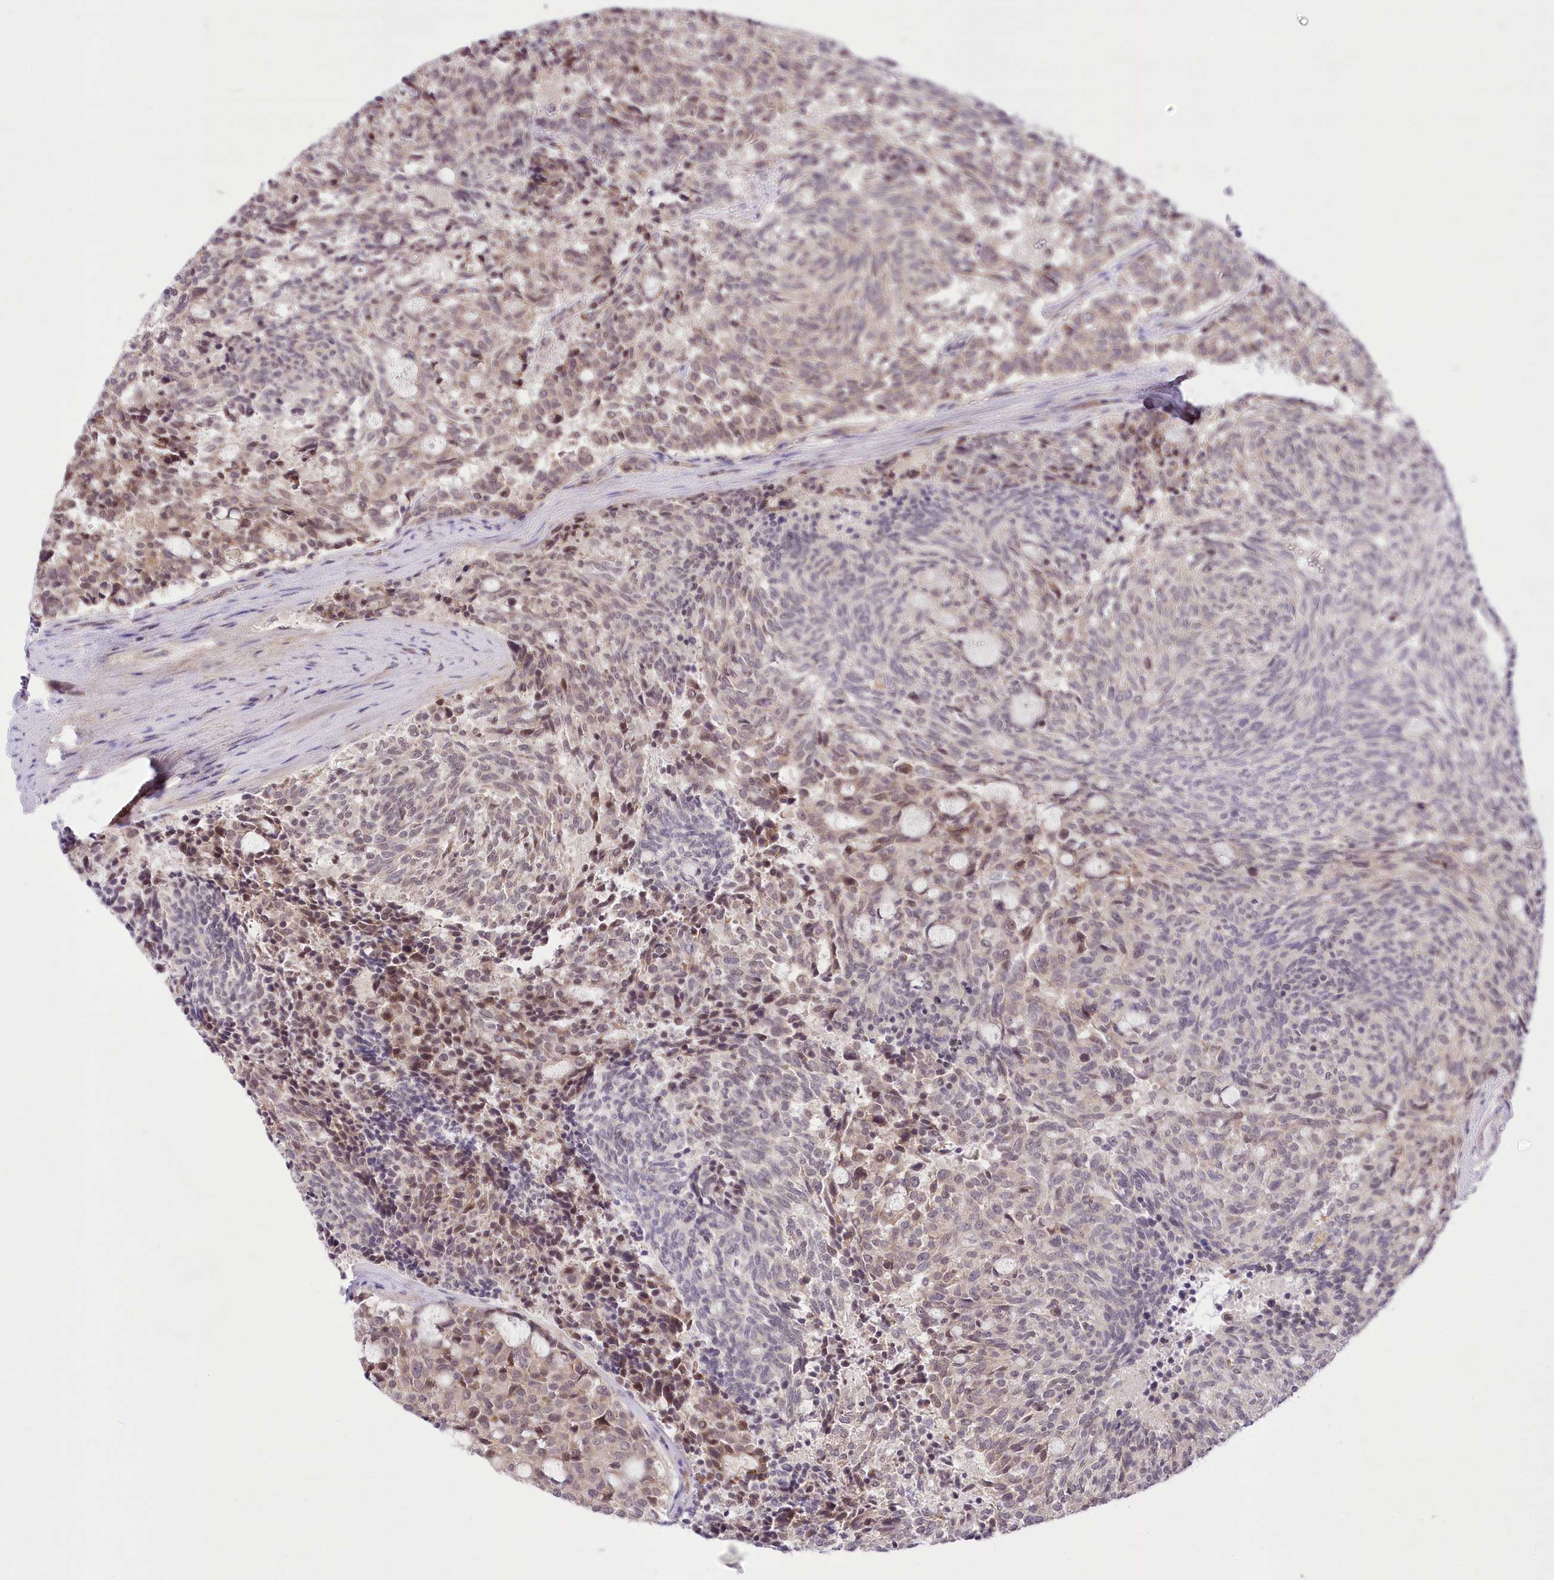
{"staining": {"intensity": "weak", "quantity": "<25%", "location": "nuclear"}, "tissue": "carcinoid", "cell_type": "Tumor cells", "image_type": "cancer", "snomed": [{"axis": "morphology", "description": "Carcinoid, malignant, NOS"}, {"axis": "topography", "description": "Pancreas"}], "caption": "Carcinoid was stained to show a protein in brown. There is no significant staining in tumor cells.", "gene": "ZMAT2", "patient": {"sex": "female", "age": 54}}